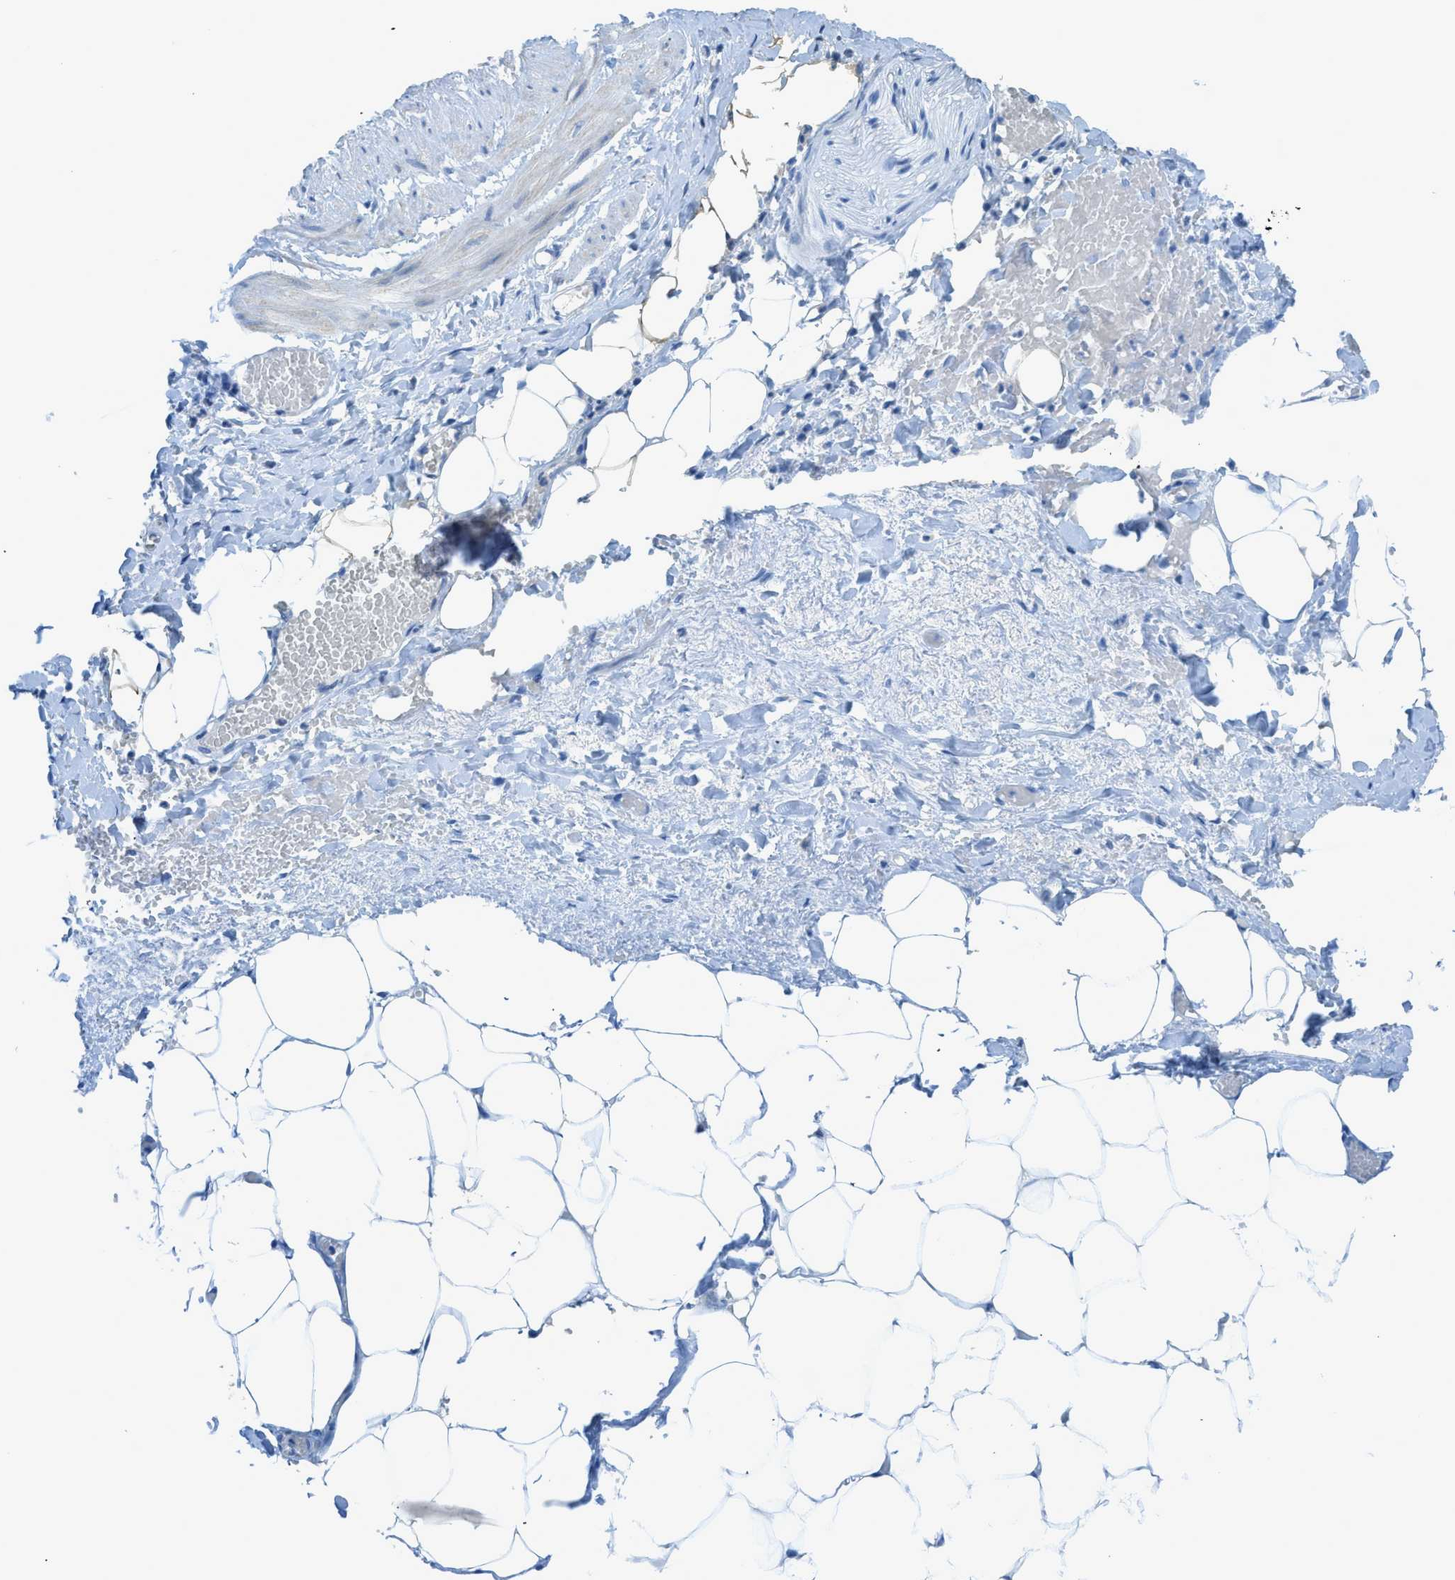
{"staining": {"intensity": "negative", "quantity": "none", "location": "none"}, "tissue": "adipose tissue", "cell_type": "Adipocytes", "image_type": "normal", "snomed": [{"axis": "morphology", "description": "Normal tissue, NOS"}, {"axis": "topography", "description": "Soft tissue"}, {"axis": "topography", "description": "Vascular tissue"}], "caption": "IHC of unremarkable human adipose tissue shows no positivity in adipocytes.", "gene": "ACAN", "patient": {"sex": "female", "age": 35}}